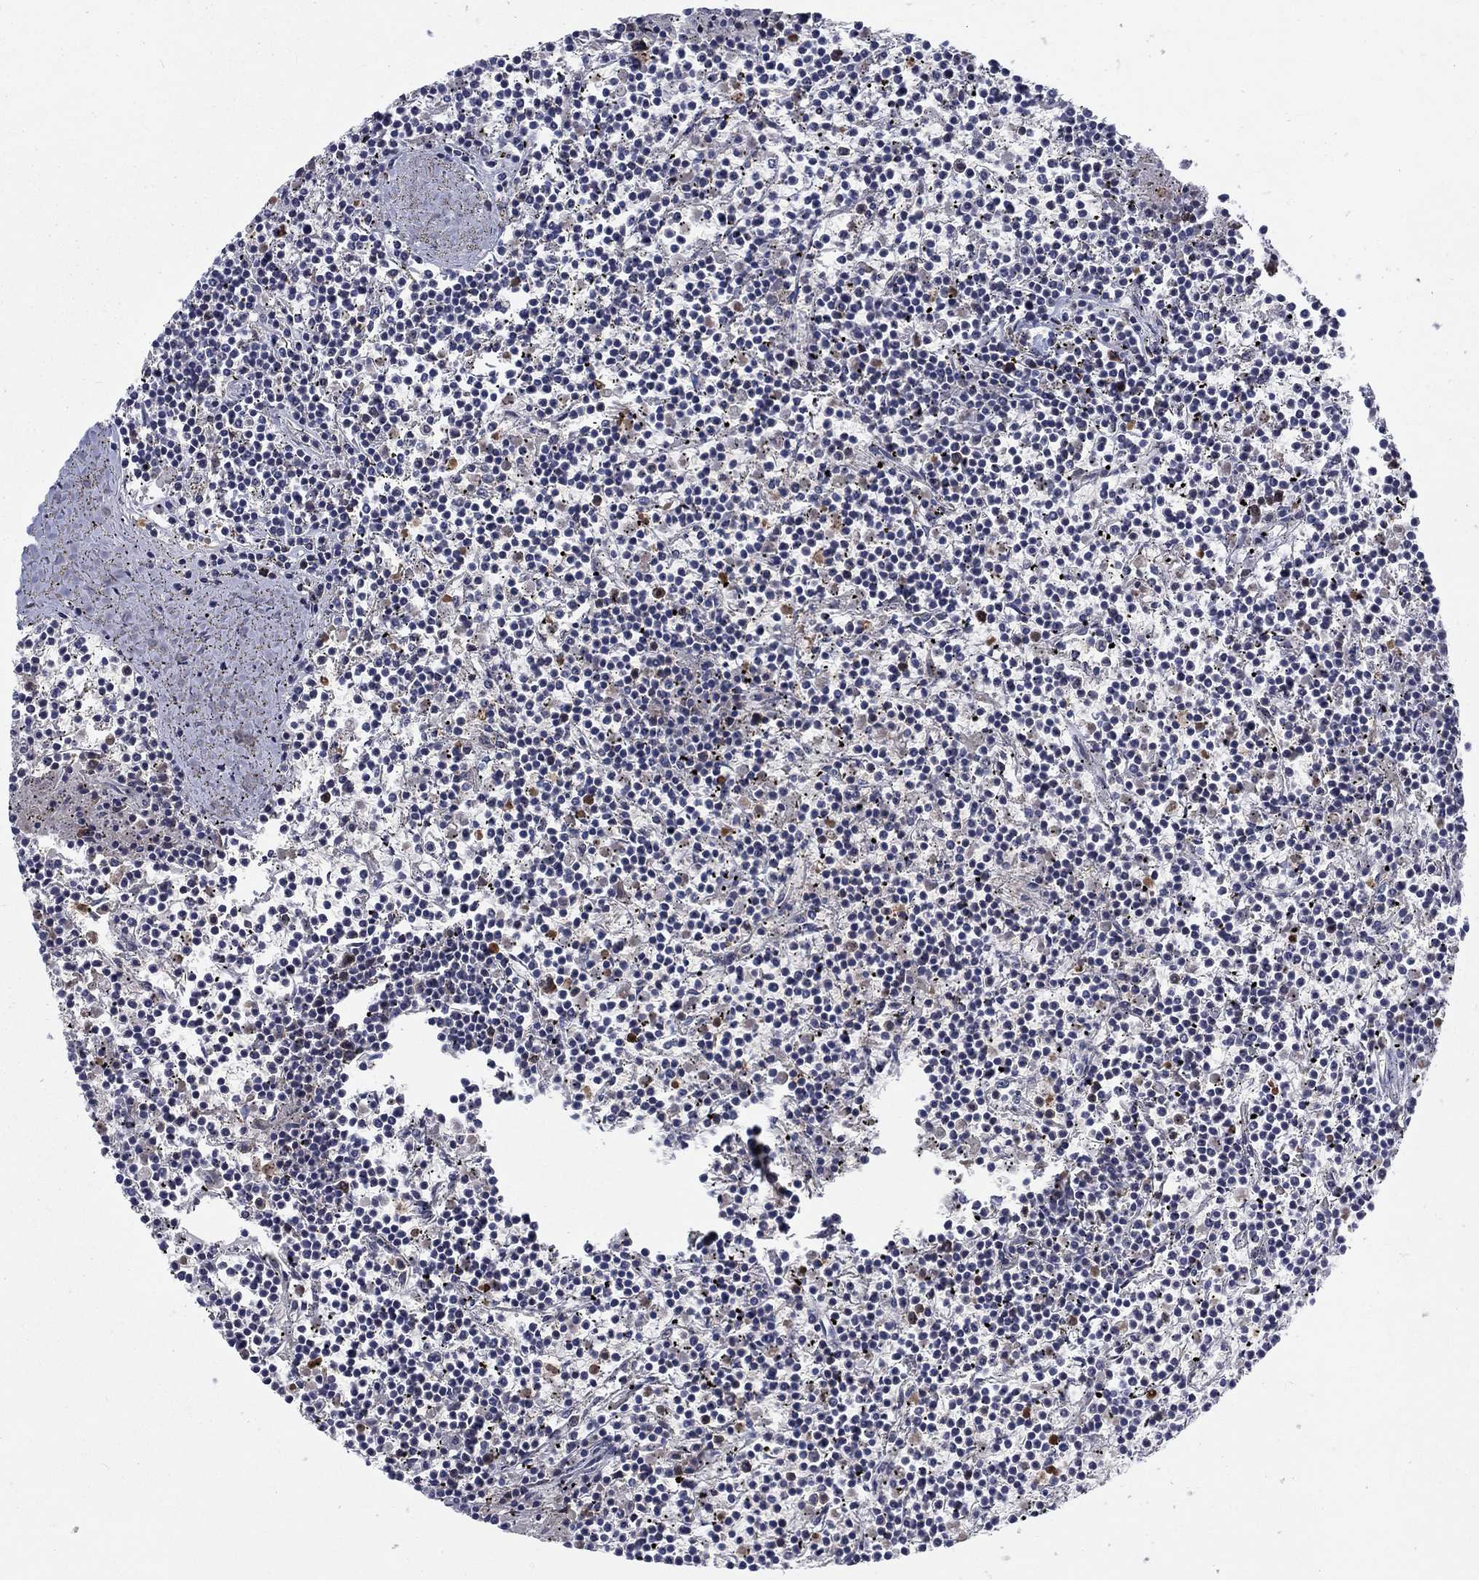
{"staining": {"intensity": "negative", "quantity": "none", "location": "none"}, "tissue": "lymphoma", "cell_type": "Tumor cells", "image_type": "cancer", "snomed": [{"axis": "morphology", "description": "Malignant lymphoma, non-Hodgkin's type, Low grade"}, {"axis": "topography", "description": "Spleen"}], "caption": "This micrograph is of lymphoma stained with IHC to label a protein in brown with the nuclei are counter-stained blue. There is no positivity in tumor cells.", "gene": "KIF15", "patient": {"sex": "female", "age": 19}}